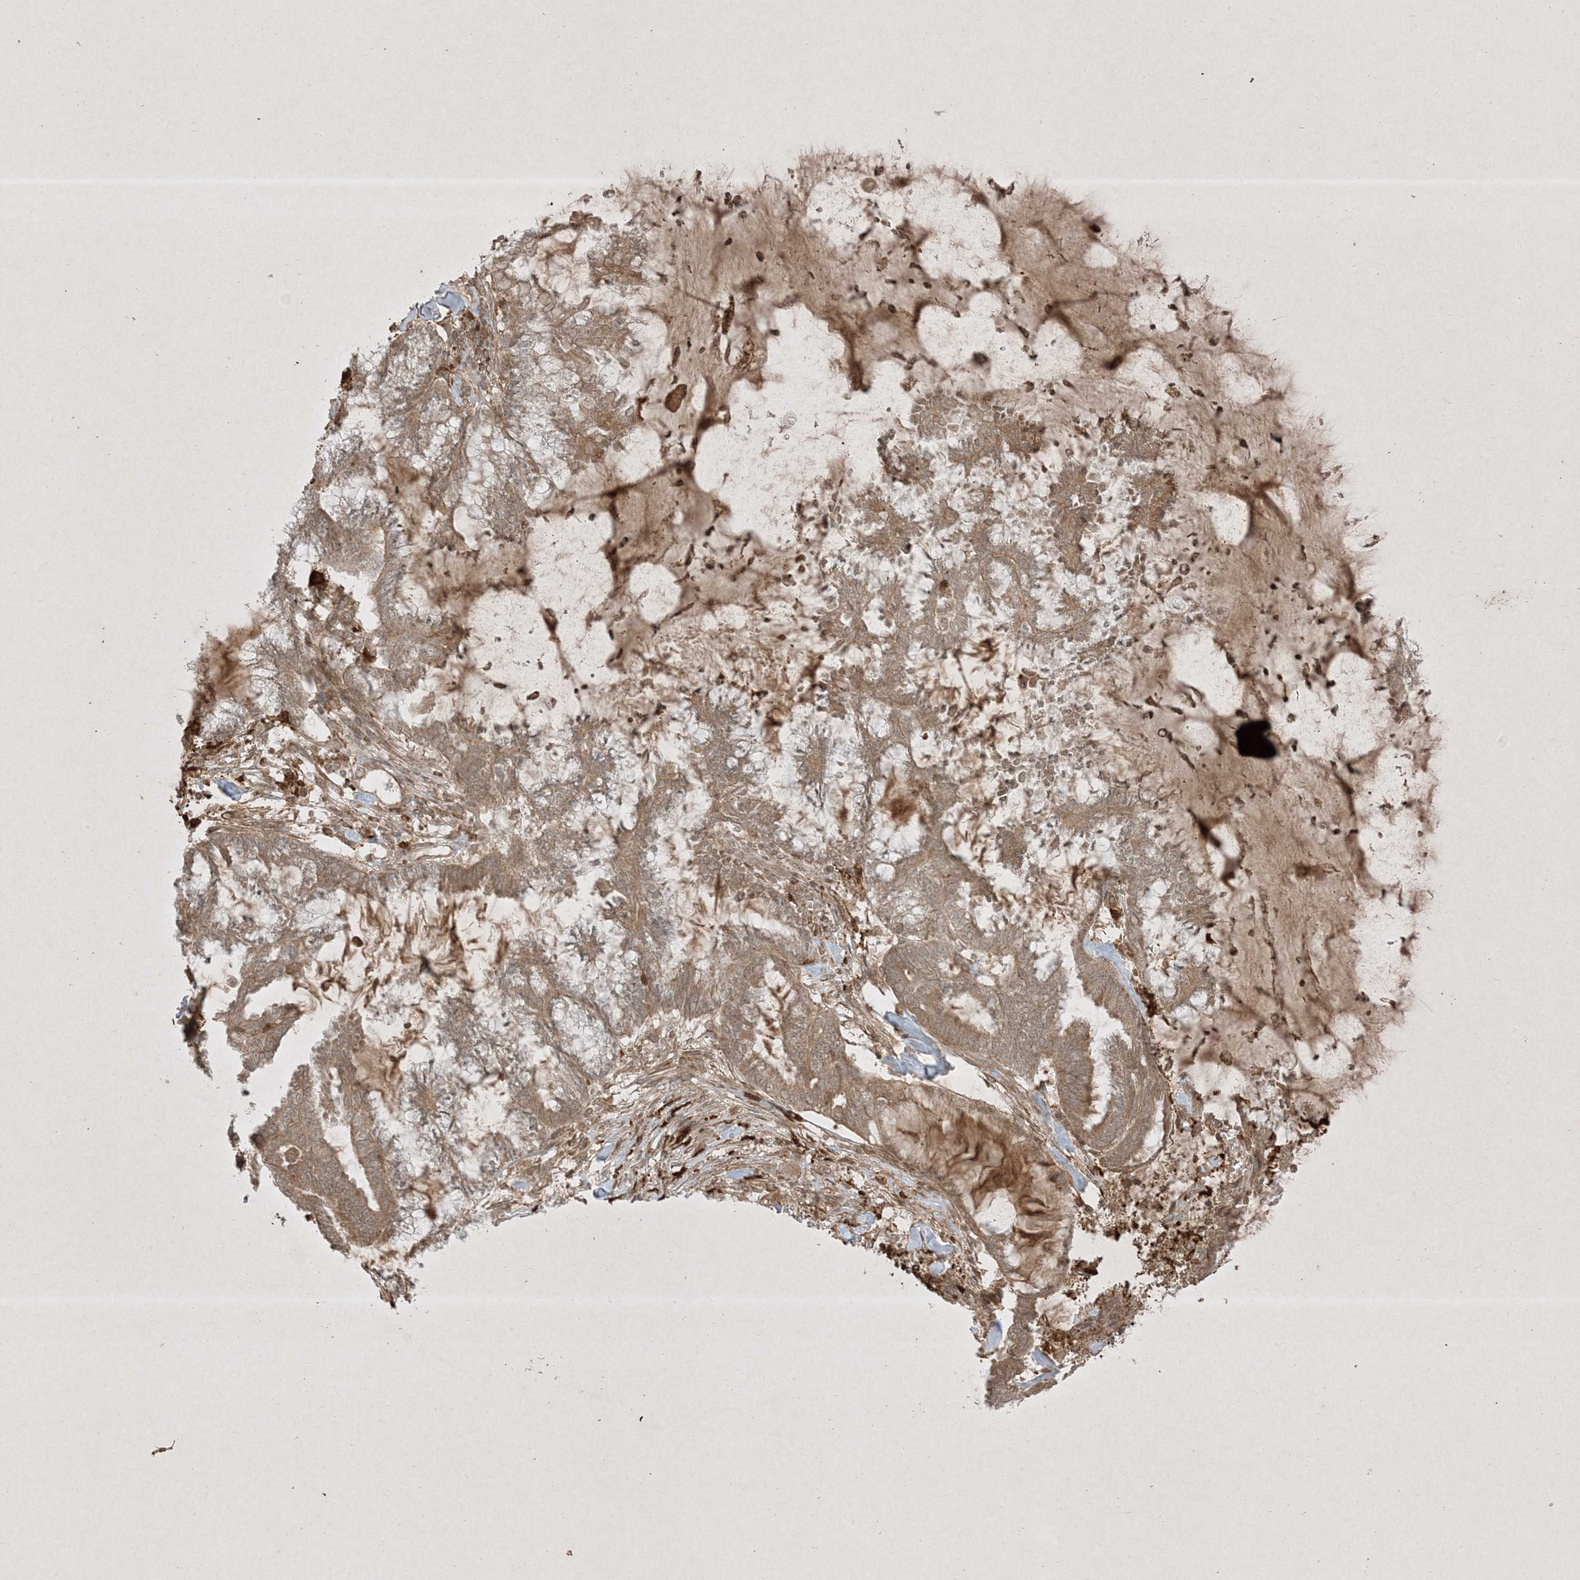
{"staining": {"intensity": "moderate", "quantity": ">75%", "location": "cytoplasmic/membranous"}, "tissue": "endometrial cancer", "cell_type": "Tumor cells", "image_type": "cancer", "snomed": [{"axis": "morphology", "description": "Adenocarcinoma, NOS"}, {"axis": "topography", "description": "Endometrium"}], "caption": "DAB immunohistochemical staining of endometrial cancer (adenocarcinoma) demonstrates moderate cytoplasmic/membranous protein staining in approximately >75% of tumor cells.", "gene": "PTK6", "patient": {"sex": "female", "age": 86}}